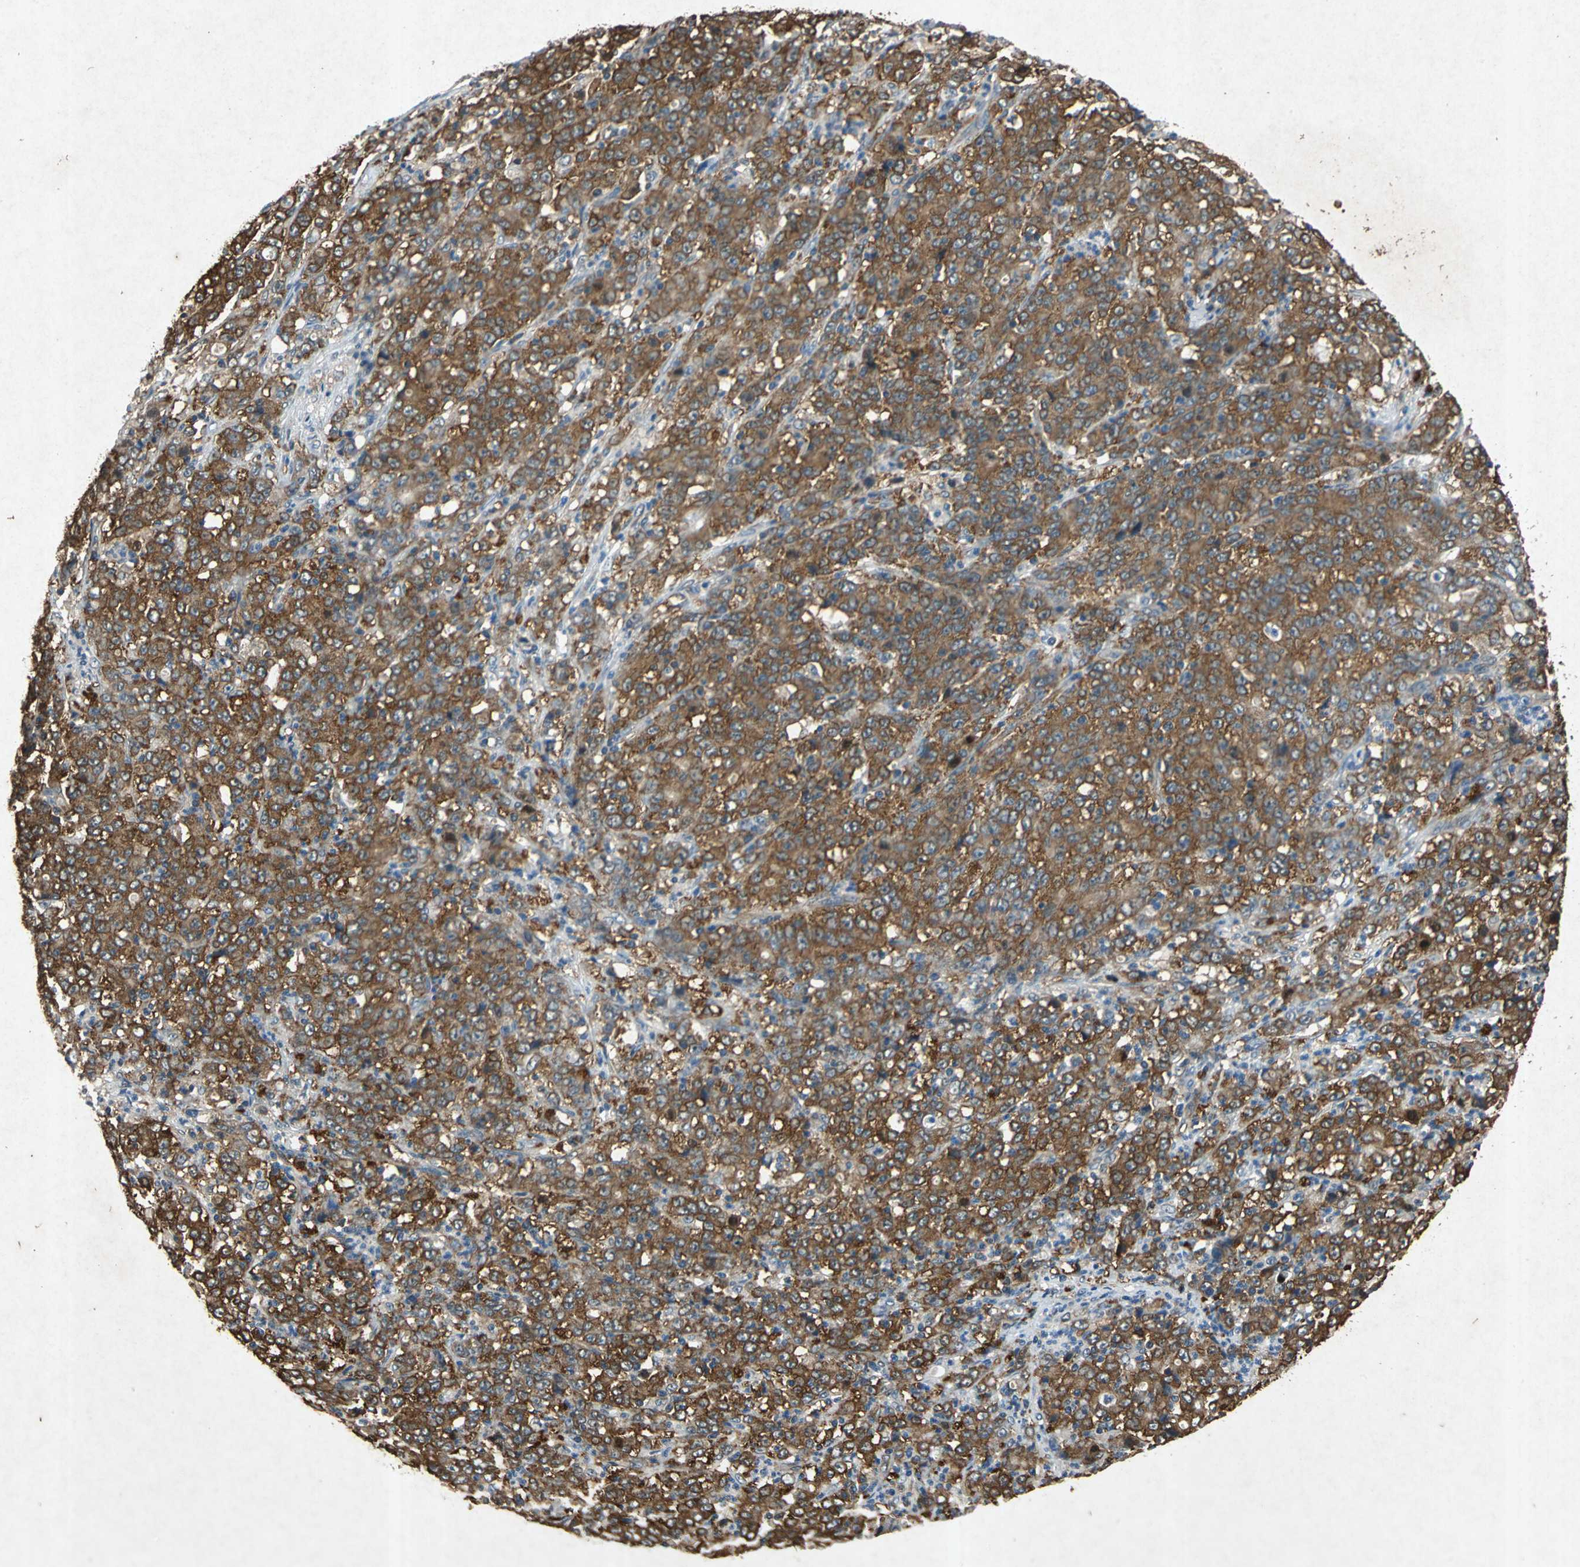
{"staining": {"intensity": "strong", "quantity": ">75%", "location": "cytoplasmic/membranous"}, "tissue": "stomach cancer", "cell_type": "Tumor cells", "image_type": "cancer", "snomed": [{"axis": "morphology", "description": "Adenocarcinoma, NOS"}, {"axis": "topography", "description": "Stomach, lower"}], "caption": "Immunohistochemical staining of stomach cancer (adenocarcinoma) shows high levels of strong cytoplasmic/membranous protein positivity in approximately >75% of tumor cells.", "gene": "HSP90AB1", "patient": {"sex": "female", "age": 71}}